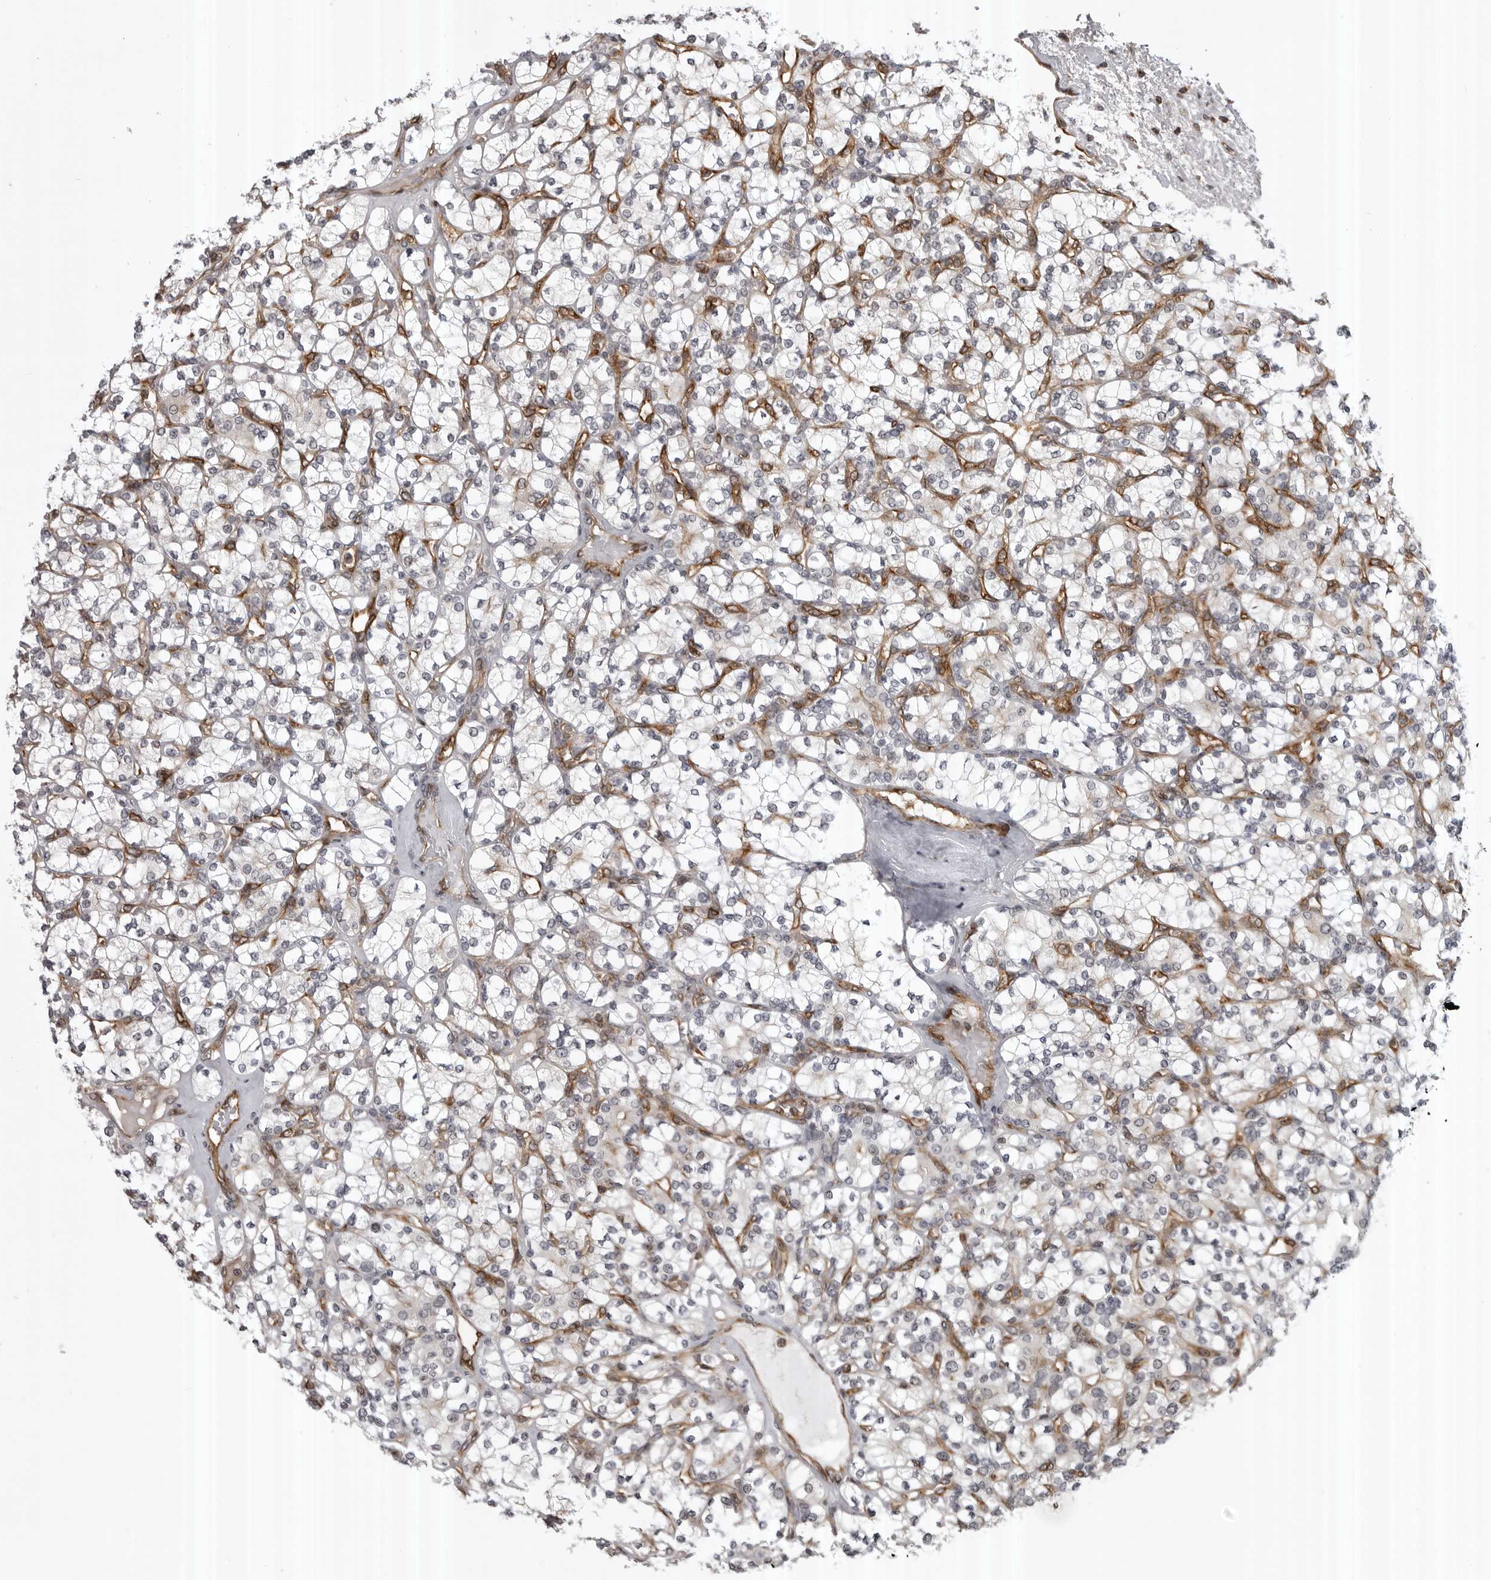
{"staining": {"intensity": "negative", "quantity": "none", "location": "none"}, "tissue": "renal cancer", "cell_type": "Tumor cells", "image_type": "cancer", "snomed": [{"axis": "morphology", "description": "Adenocarcinoma, NOS"}, {"axis": "topography", "description": "Kidney"}], "caption": "The micrograph exhibits no staining of tumor cells in renal cancer (adenocarcinoma).", "gene": "ABL1", "patient": {"sex": "male", "age": 77}}